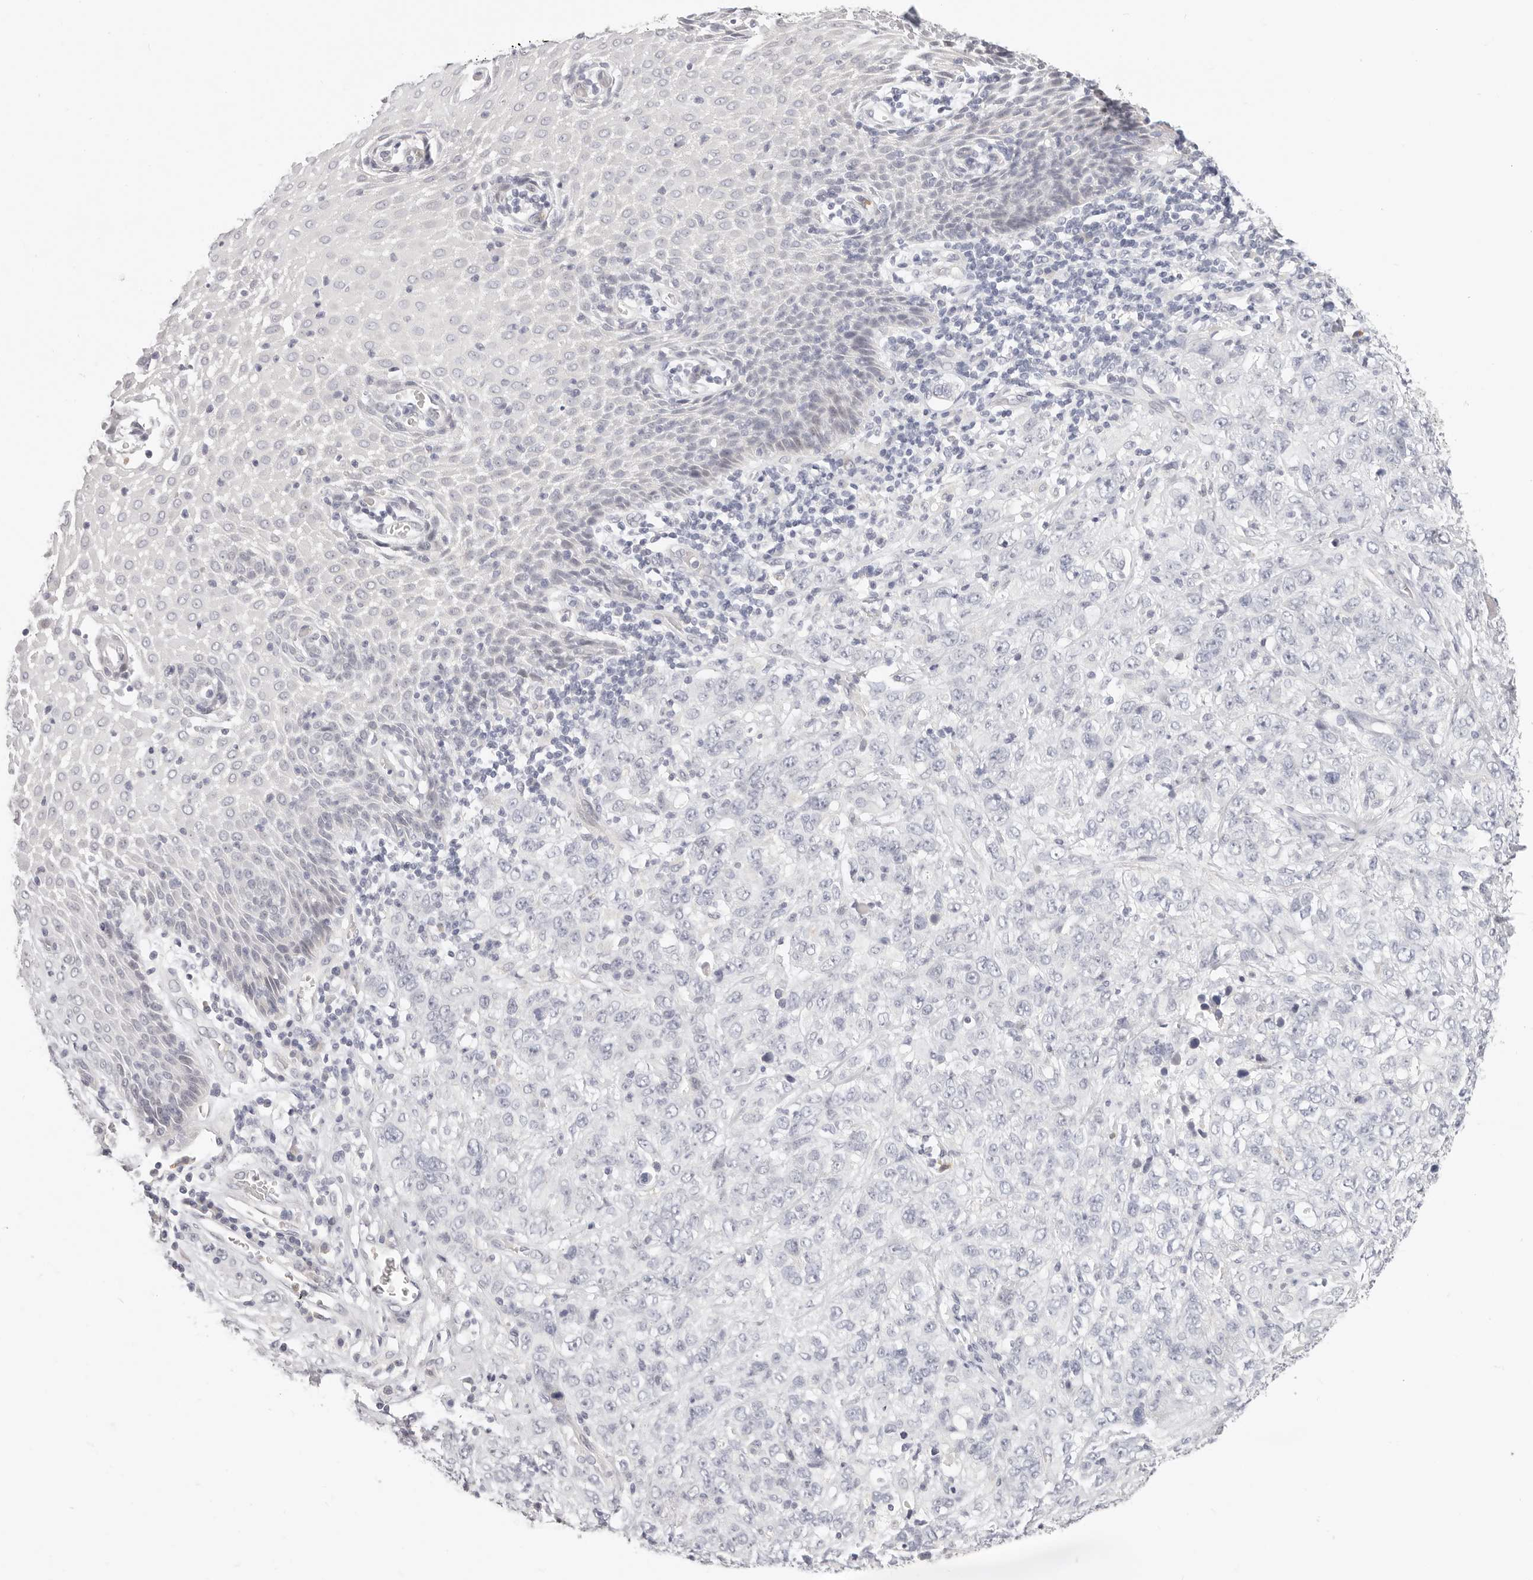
{"staining": {"intensity": "negative", "quantity": "none", "location": "none"}, "tissue": "stomach cancer", "cell_type": "Tumor cells", "image_type": "cancer", "snomed": [{"axis": "morphology", "description": "Adenocarcinoma, NOS"}, {"axis": "topography", "description": "Stomach"}], "caption": "A micrograph of human adenocarcinoma (stomach) is negative for staining in tumor cells.", "gene": "ASCL1", "patient": {"sex": "male", "age": 48}}